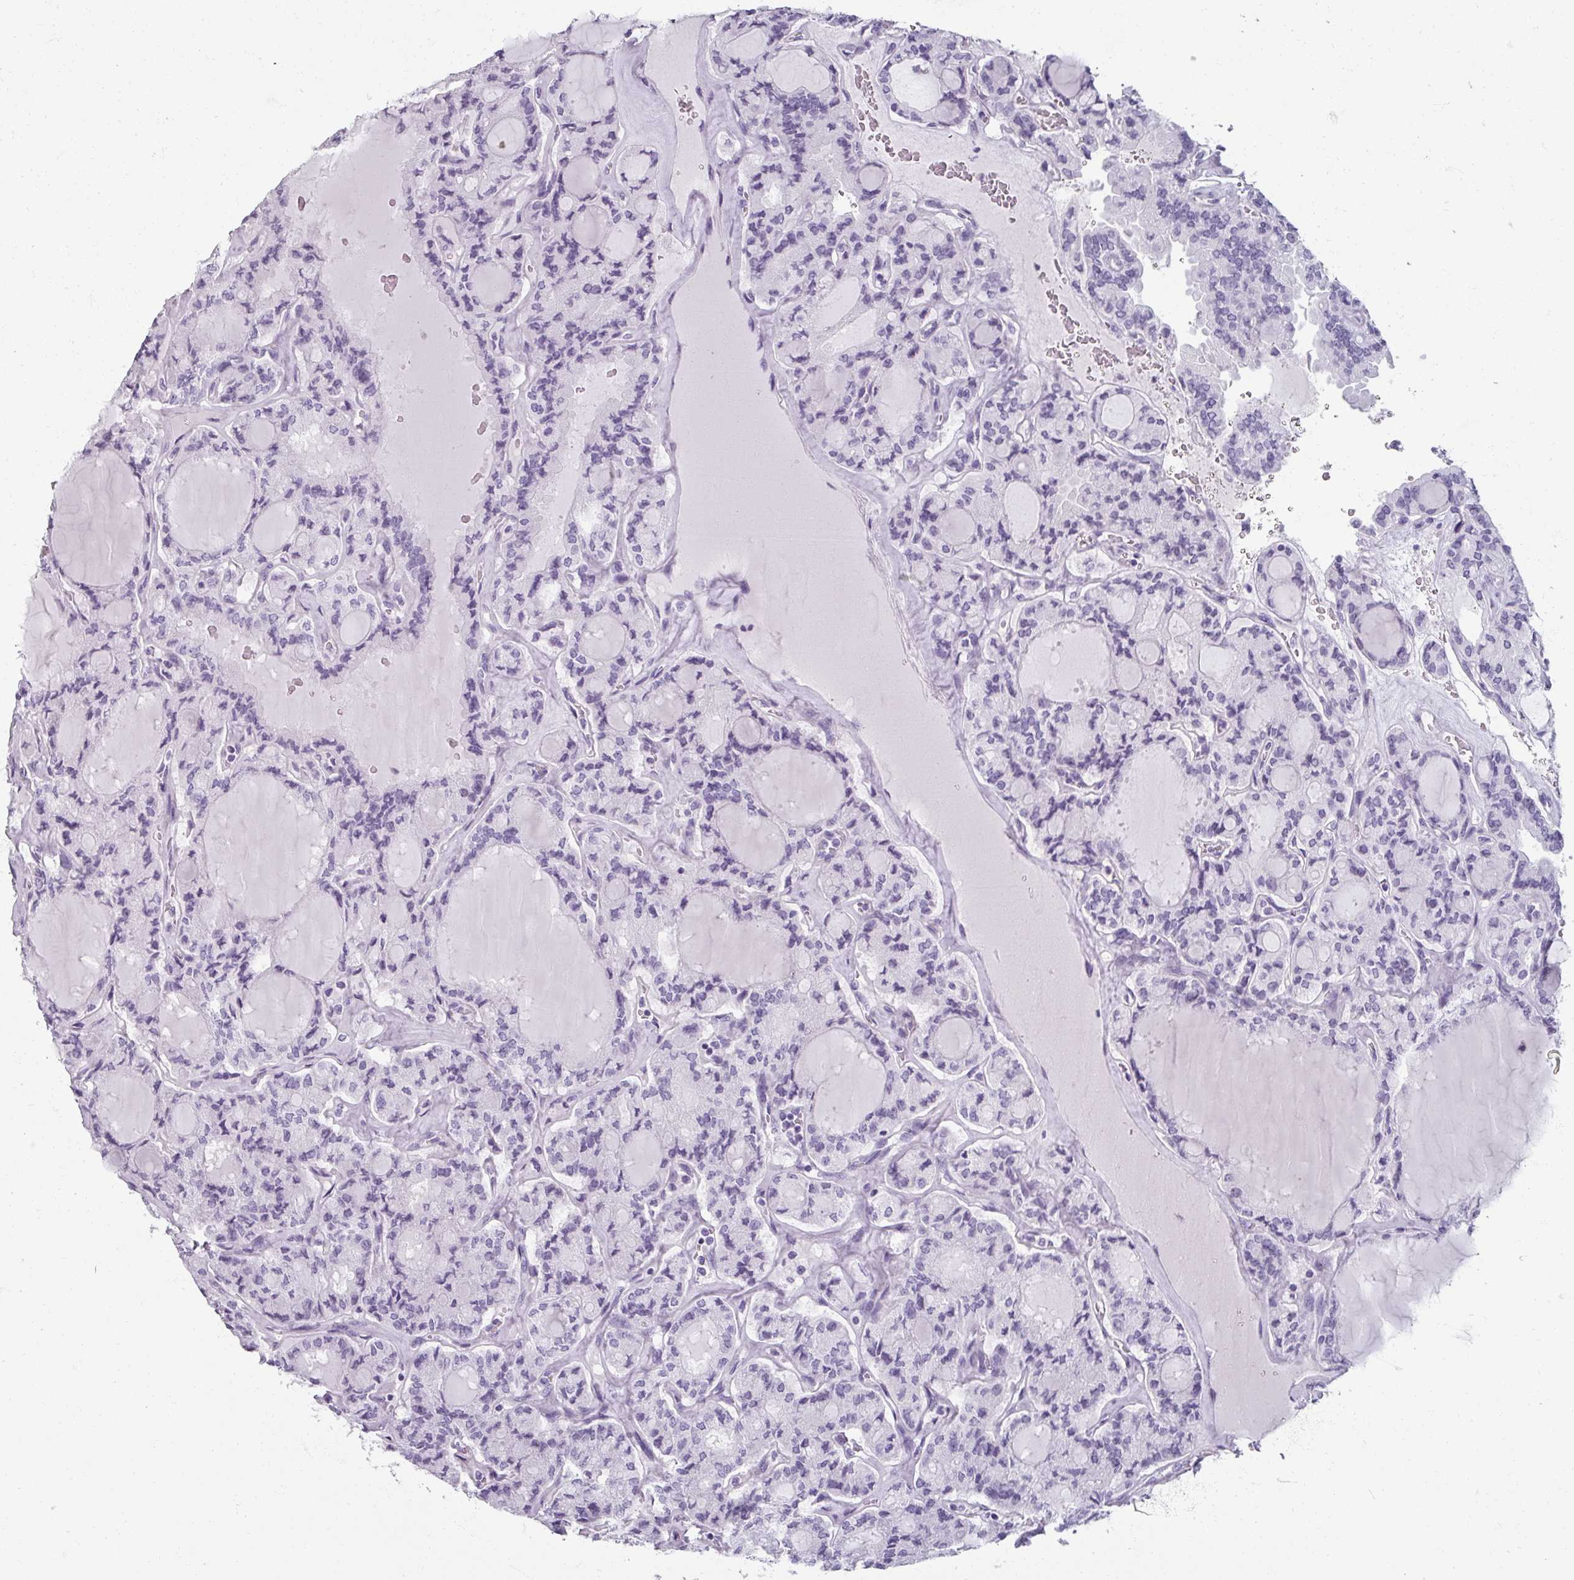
{"staining": {"intensity": "negative", "quantity": "none", "location": "none"}, "tissue": "thyroid cancer", "cell_type": "Tumor cells", "image_type": "cancer", "snomed": [{"axis": "morphology", "description": "Papillary adenocarcinoma, NOS"}, {"axis": "topography", "description": "Thyroid gland"}], "caption": "IHC micrograph of neoplastic tissue: human thyroid cancer stained with DAB demonstrates no significant protein expression in tumor cells.", "gene": "REG3G", "patient": {"sex": "male", "age": 87}}